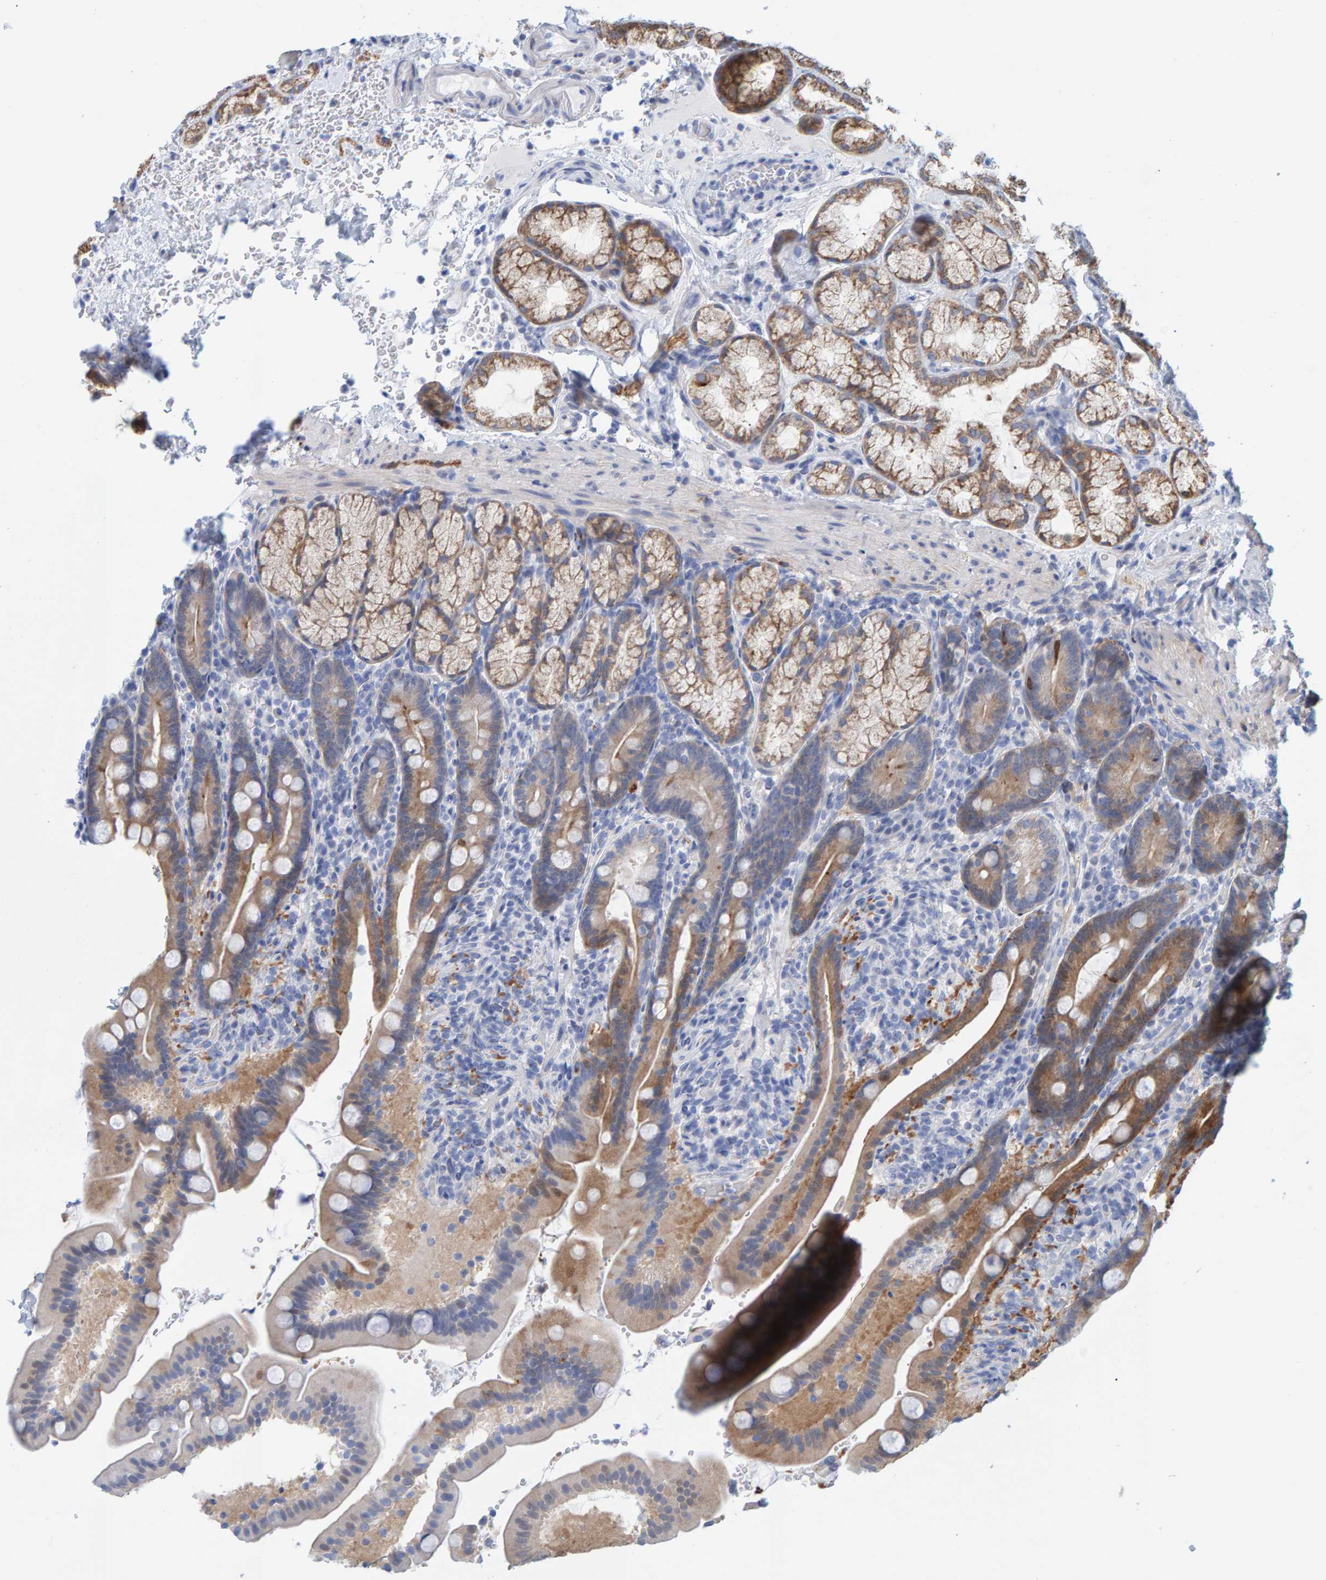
{"staining": {"intensity": "moderate", "quantity": "25%-75%", "location": "cytoplasmic/membranous"}, "tissue": "duodenum", "cell_type": "Glandular cells", "image_type": "normal", "snomed": [{"axis": "morphology", "description": "Normal tissue, NOS"}, {"axis": "topography", "description": "Duodenum"}], "caption": "Benign duodenum shows moderate cytoplasmic/membranous expression in about 25%-75% of glandular cells.", "gene": "KLHL11", "patient": {"sex": "male", "age": 54}}